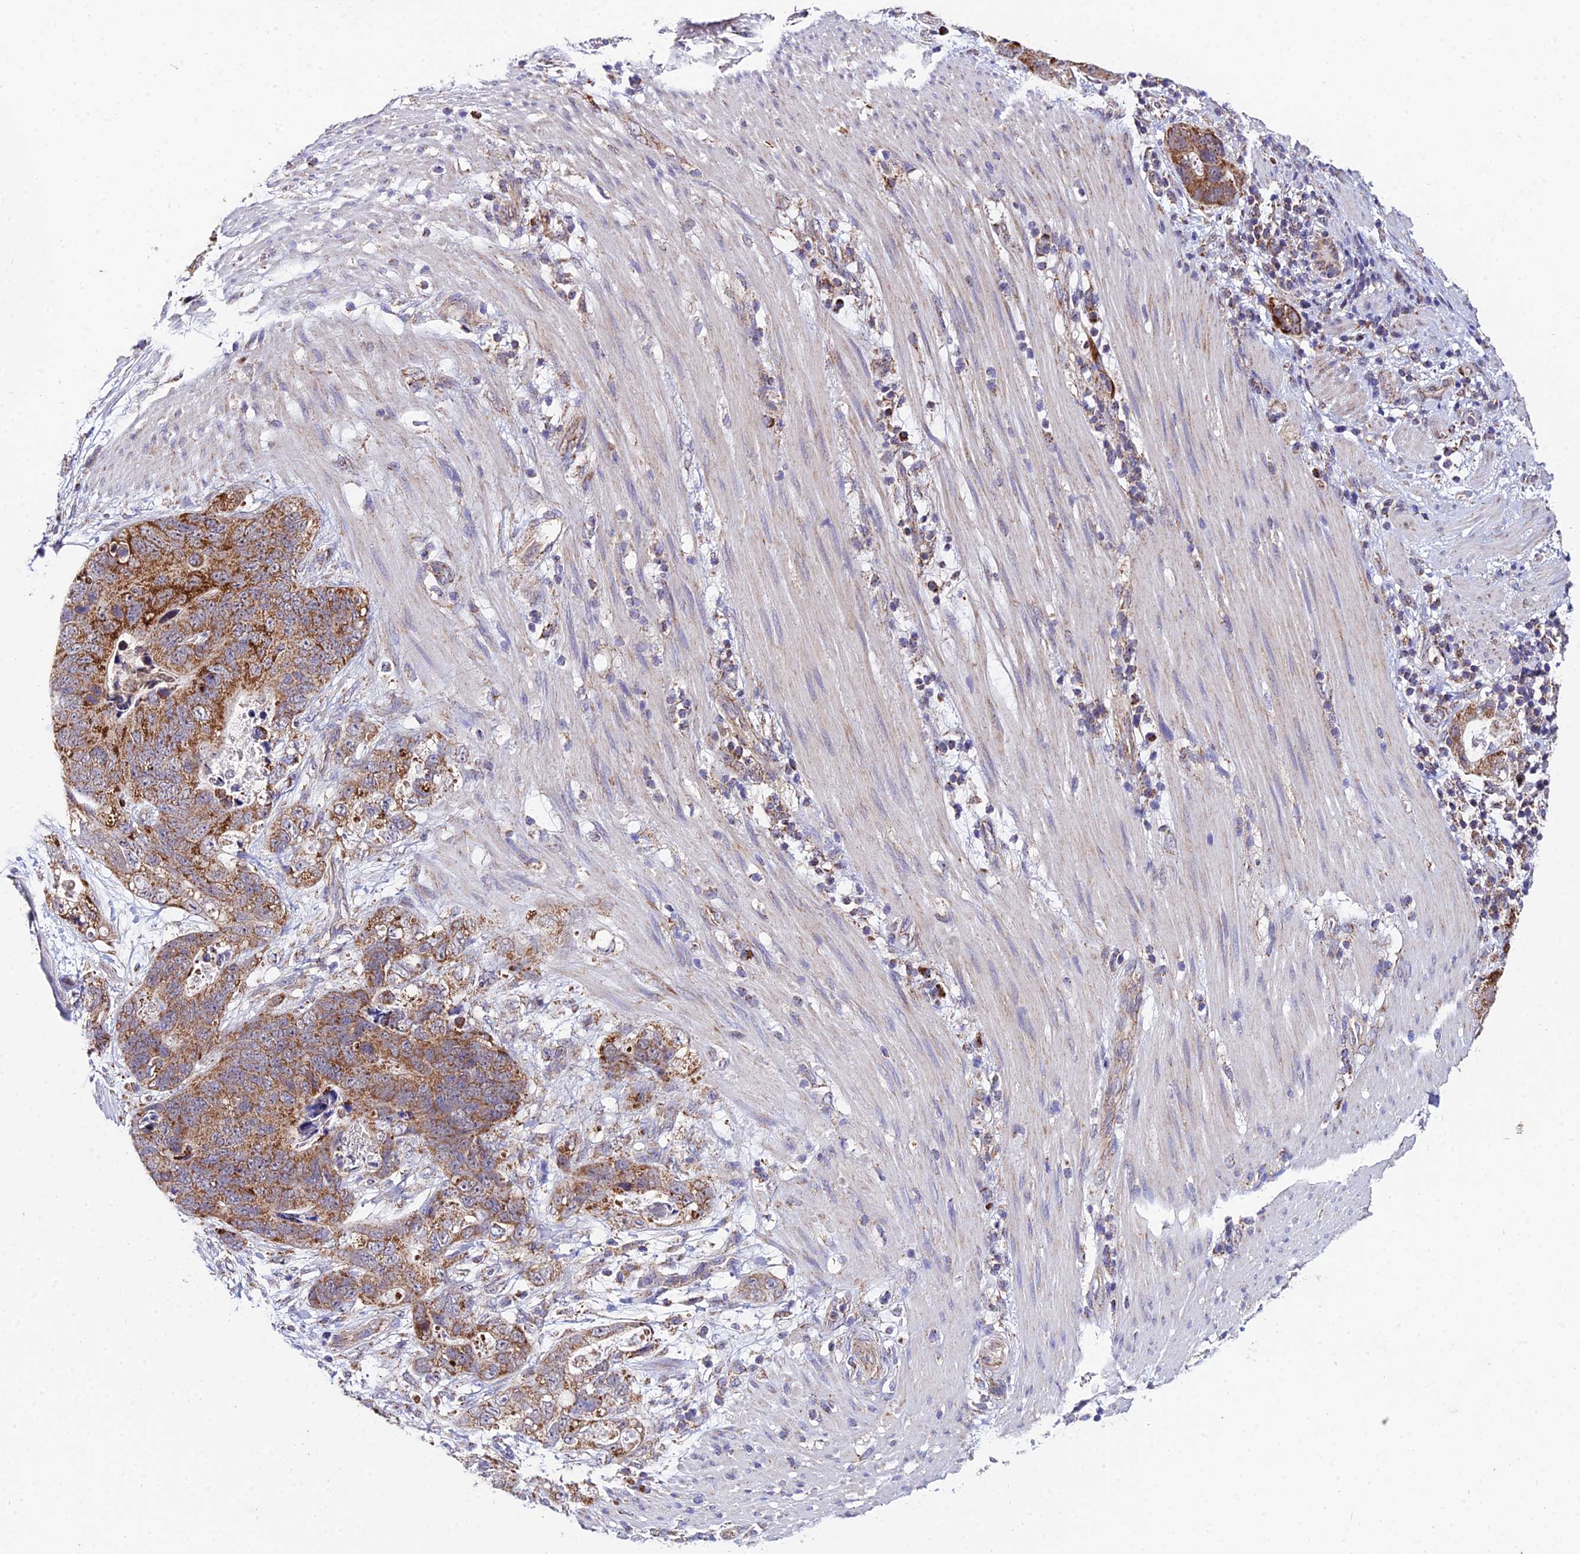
{"staining": {"intensity": "moderate", "quantity": ">75%", "location": "cytoplasmic/membranous"}, "tissue": "stomach cancer", "cell_type": "Tumor cells", "image_type": "cancer", "snomed": [{"axis": "morphology", "description": "Normal tissue, NOS"}, {"axis": "morphology", "description": "Adenocarcinoma, NOS"}, {"axis": "topography", "description": "Stomach"}], "caption": "Brown immunohistochemical staining in human stomach adenocarcinoma displays moderate cytoplasmic/membranous positivity in approximately >75% of tumor cells.", "gene": "PSMD2", "patient": {"sex": "female", "age": 89}}